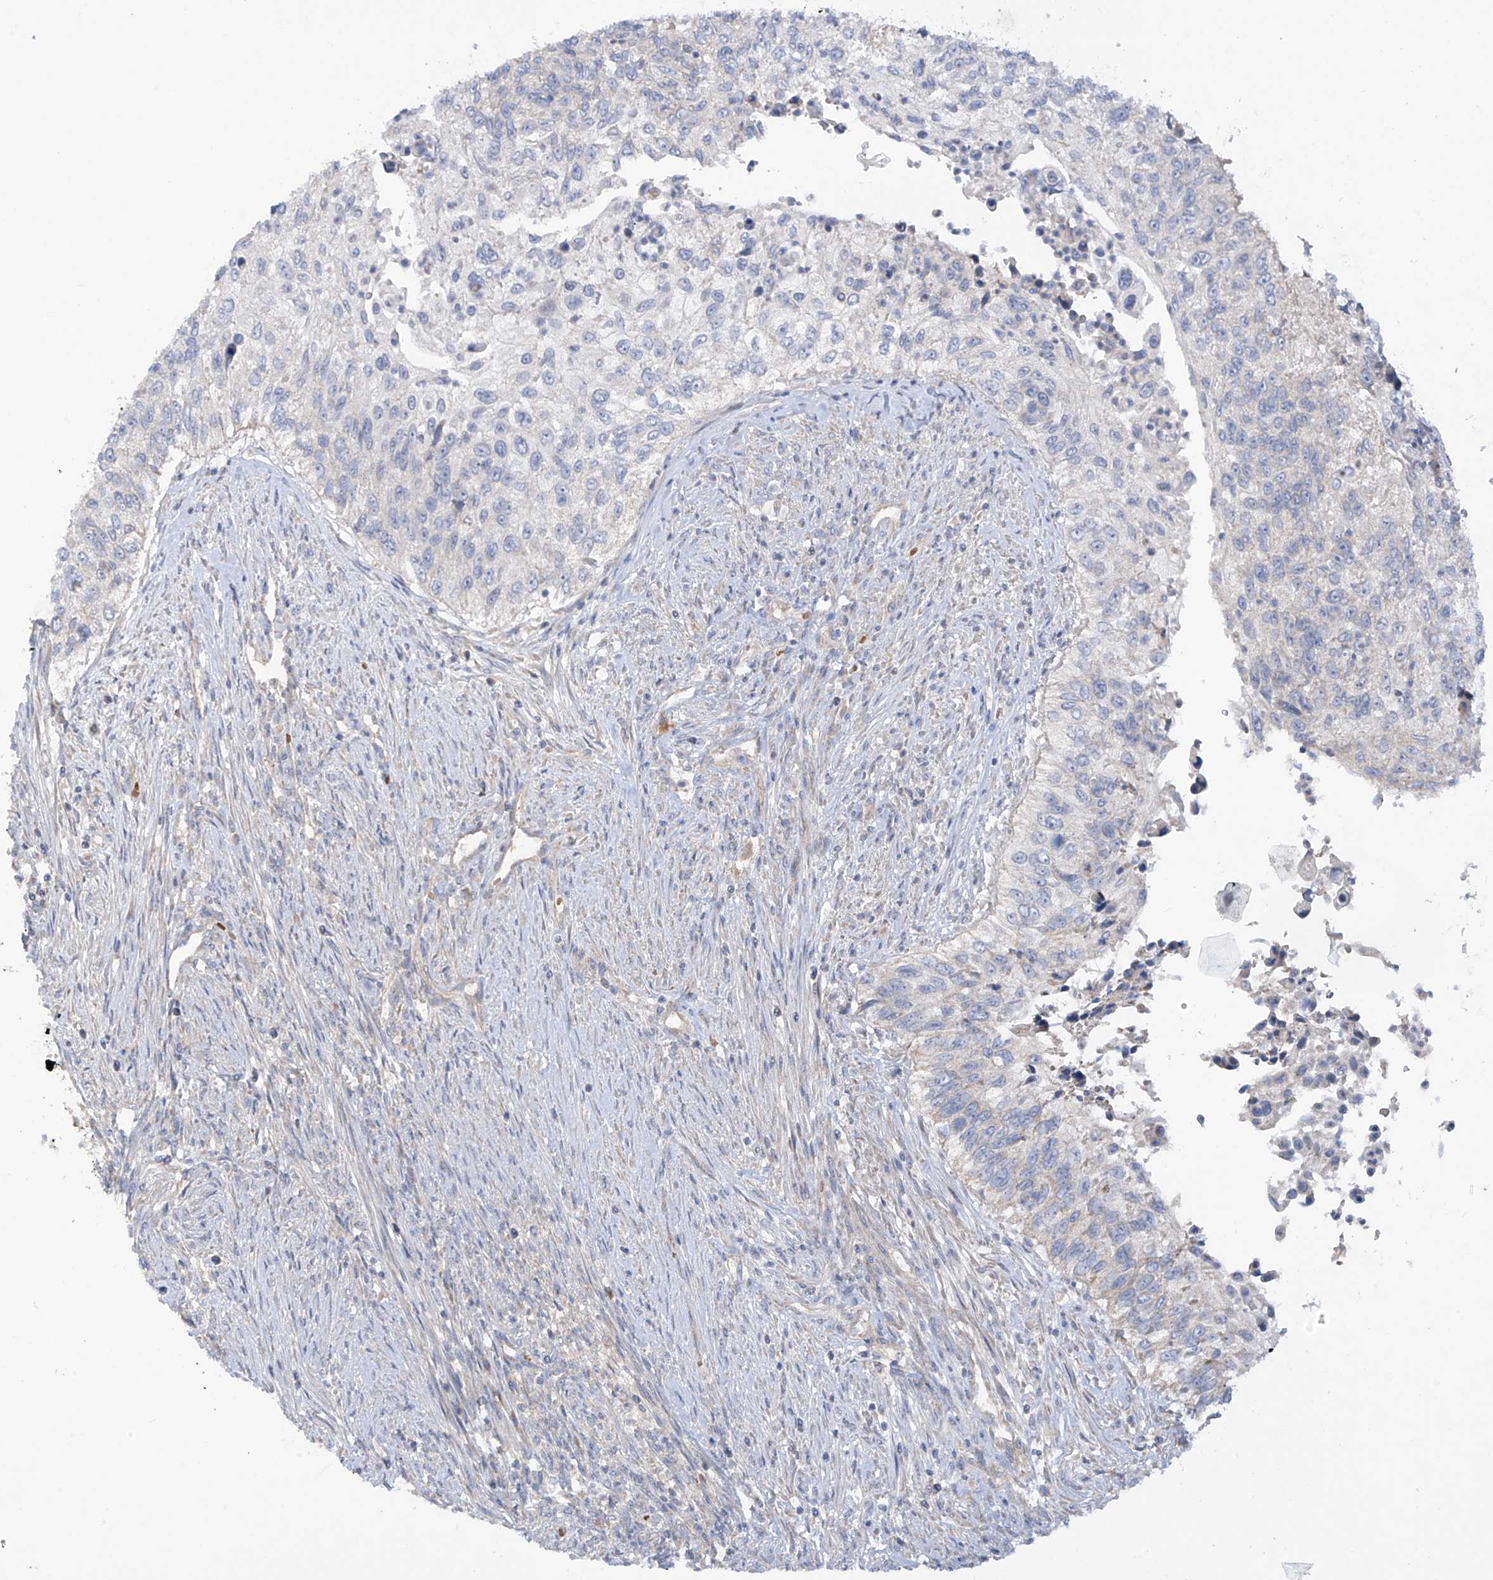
{"staining": {"intensity": "negative", "quantity": "none", "location": "none"}, "tissue": "urothelial cancer", "cell_type": "Tumor cells", "image_type": "cancer", "snomed": [{"axis": "morphology", "description": "Urothelial carcinoma, High grade"}, {"axis": "topography", "description": "Urinary bladder"}], "caption": "This is an IHC histopathology image of urothelial cancer. There is no staining in tumor cells.", "gene": "METTL18", "patient": {"sex": "female", "age": 60}}